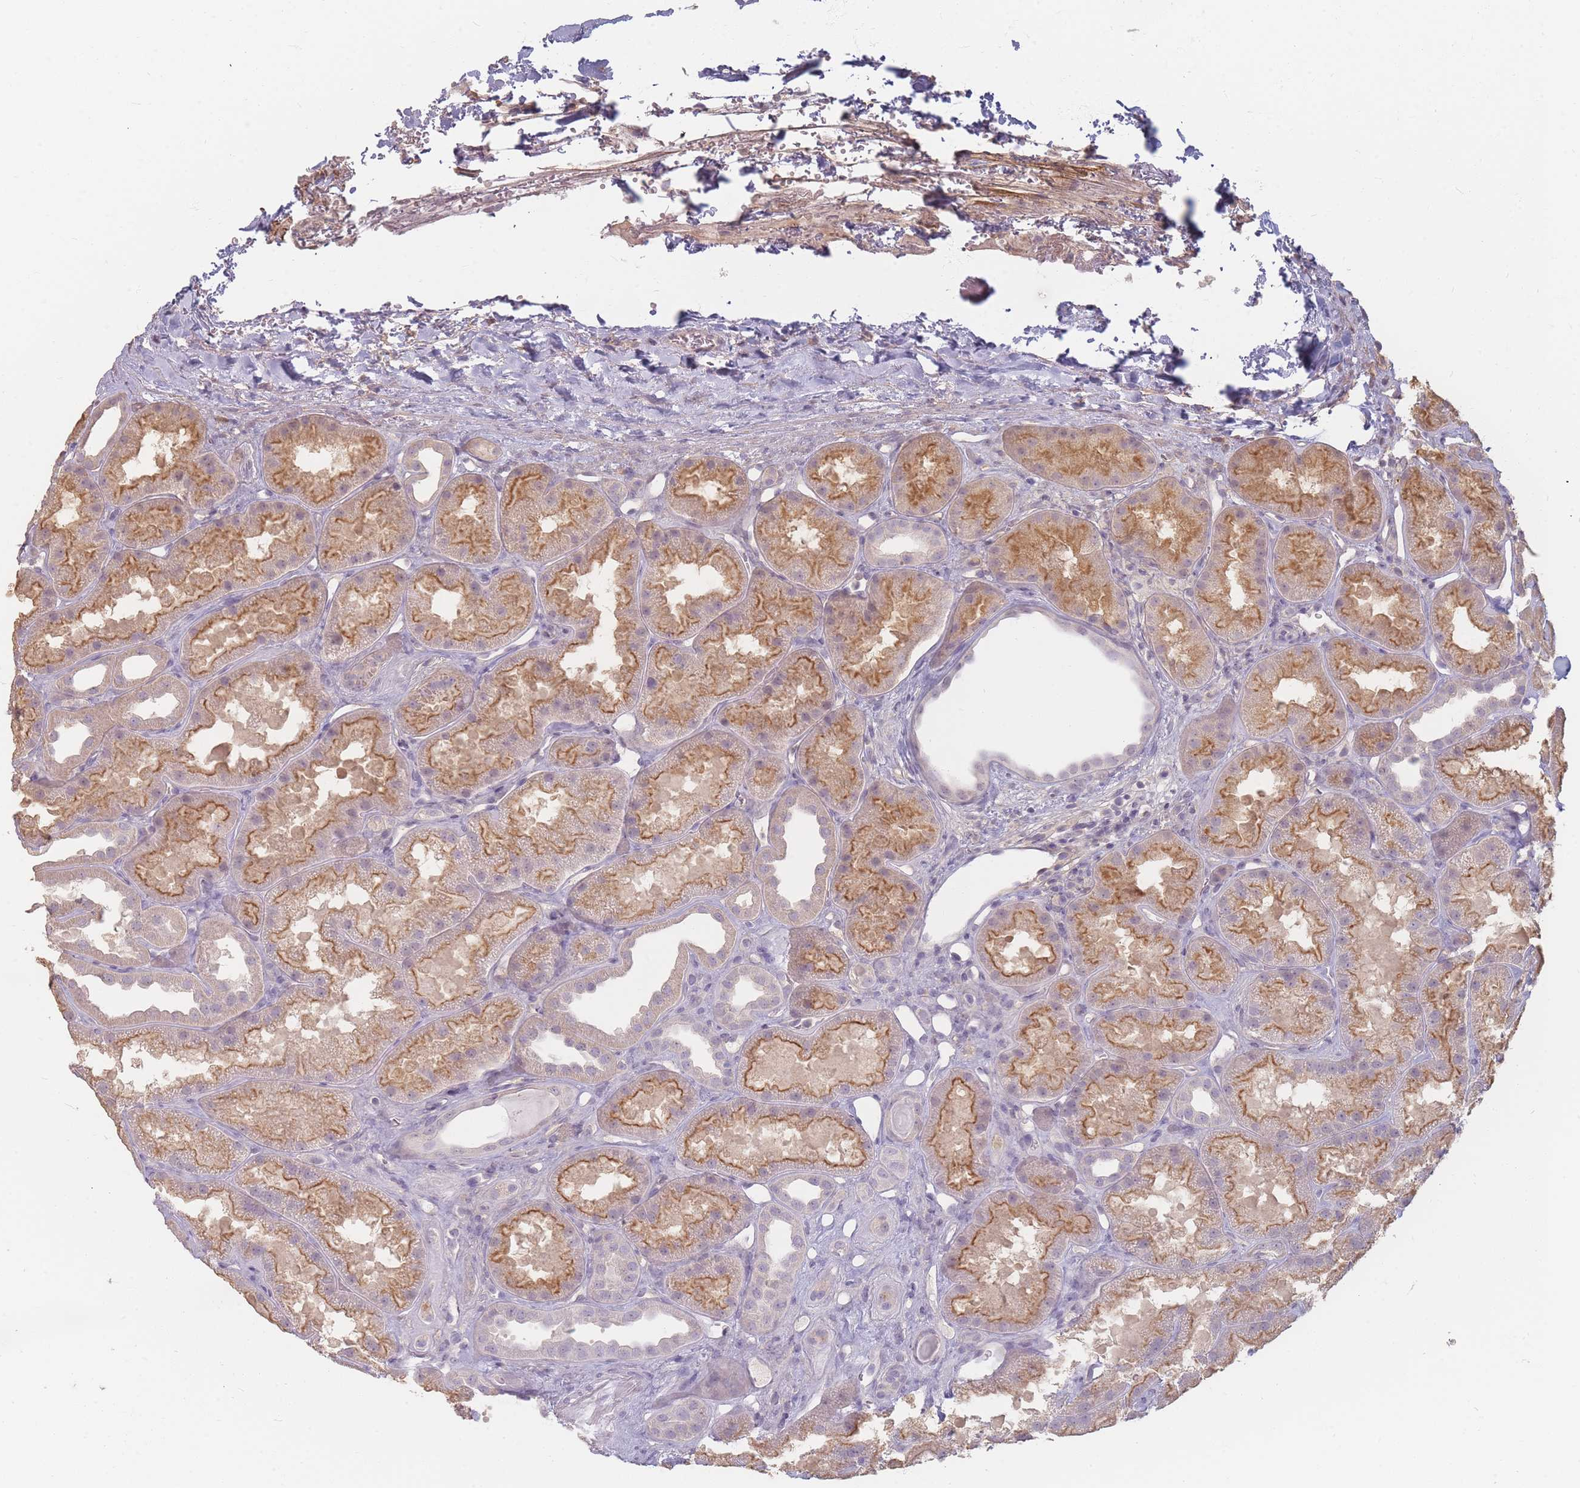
{"staining": {"intensity": "negative", "quantity": "none", "location": "none"}, "tissue": "kidney", "cell_type": "Cells in glomeruli", "image_type": "normal", "snomed": [{"axis": "morphology", "description": "Normal tissue, NOS"}, {"axis": "topography", "description": "Kidney"}], "caption": "IHC of unremarkable kidney reveals no positivity in cells in glomeruli.", "gene": "RFTN1", "patient": {"sex": "male", "age": 61}}